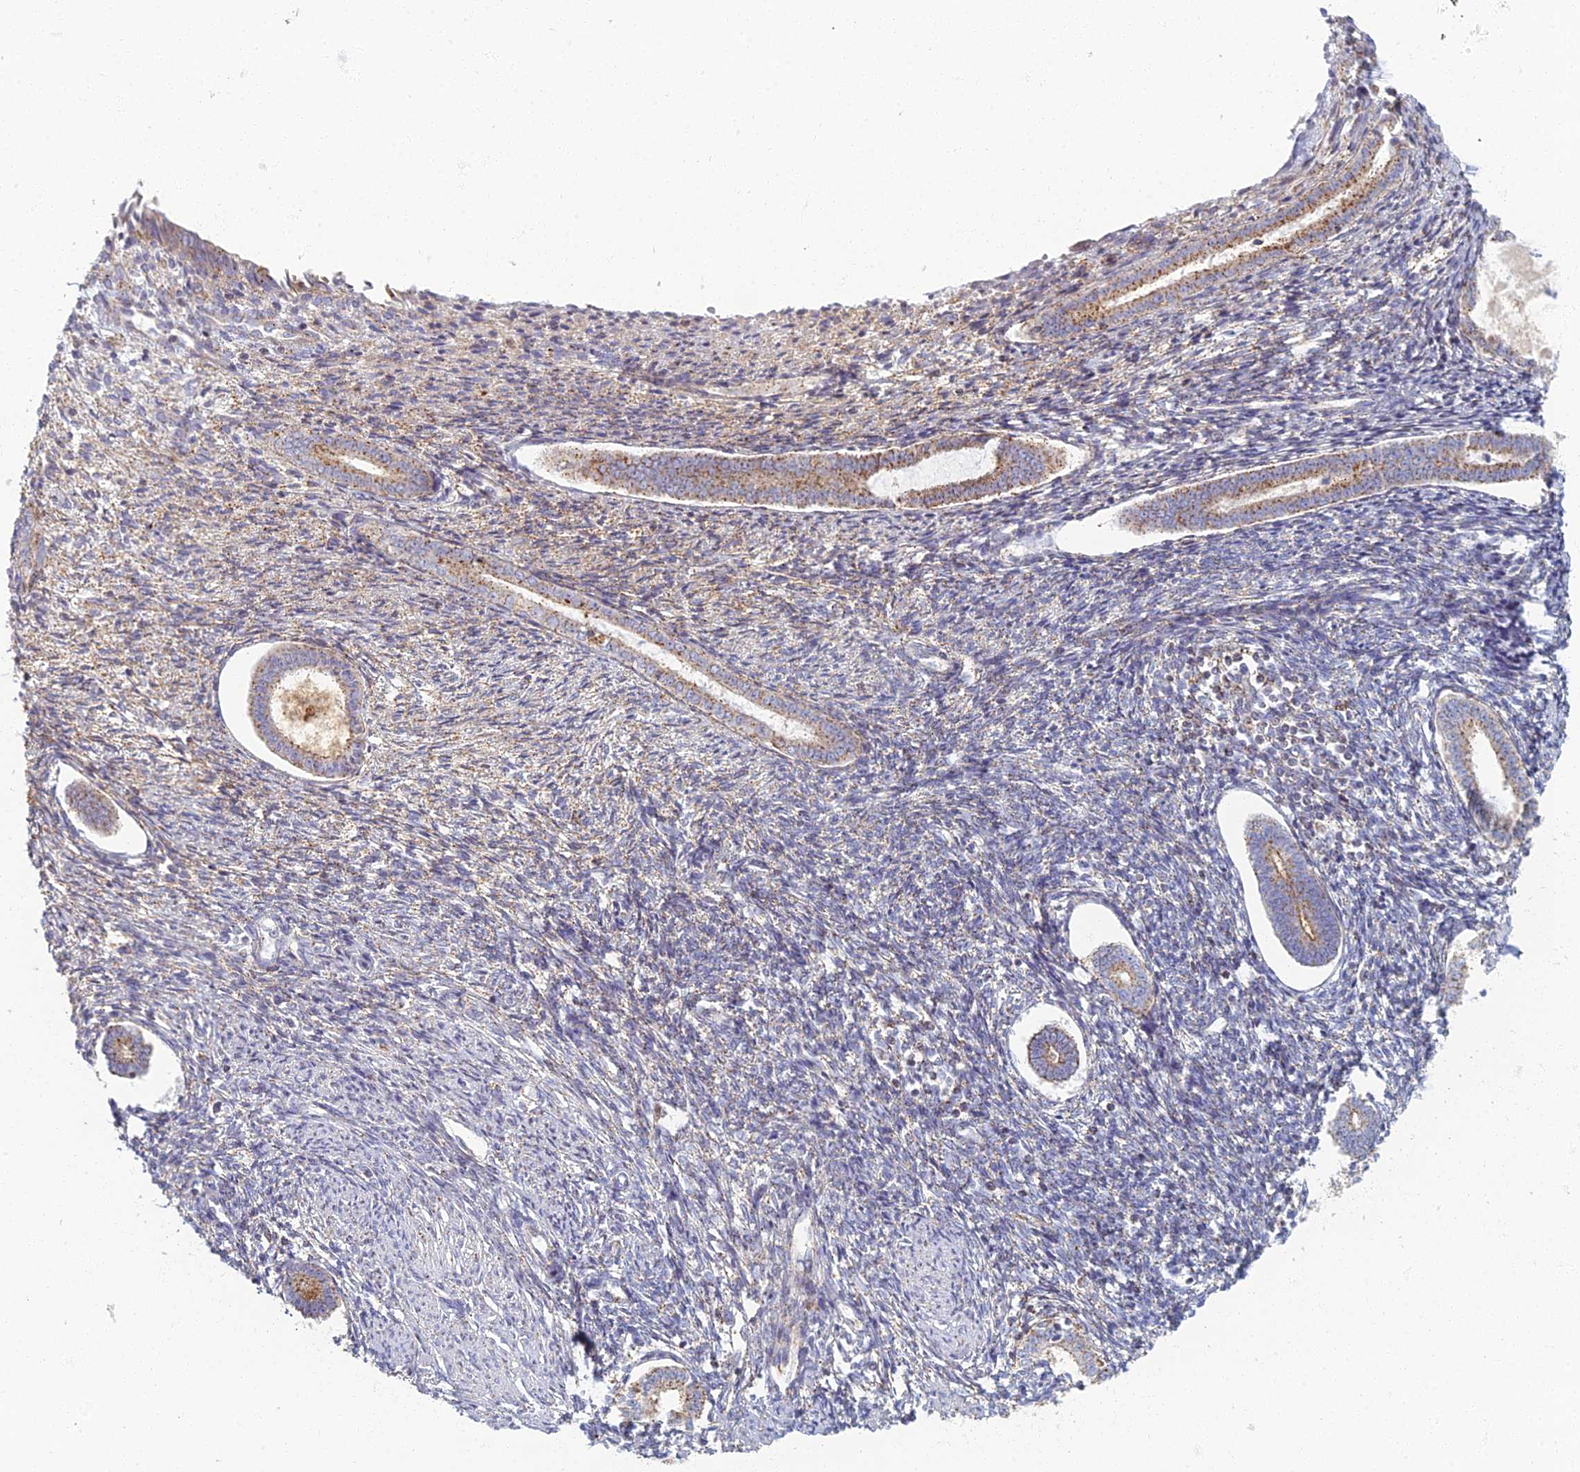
{"staining": {"intensity": "negative", "quantity": "none", "location": "none"}, "tissue": "endometrium", "cell_type": "Cells in endometrial stroma", "image_type": "normal", "snomed": [{"axis": "morphology", "description": "Normal tissue, NOS"}, {"axis": "topography", "description": "Endometrium"}], "caption": "Immunohistochemical staining of normal endometrium demonstrates no significant positivity in cells in endometrial stroma. The staining is performed using DAB brown chromogen with nuclei counter-stained in using hematoxylin.", "gene": "CHMP4B", "patient": {"sex": "female", "age": 56}}